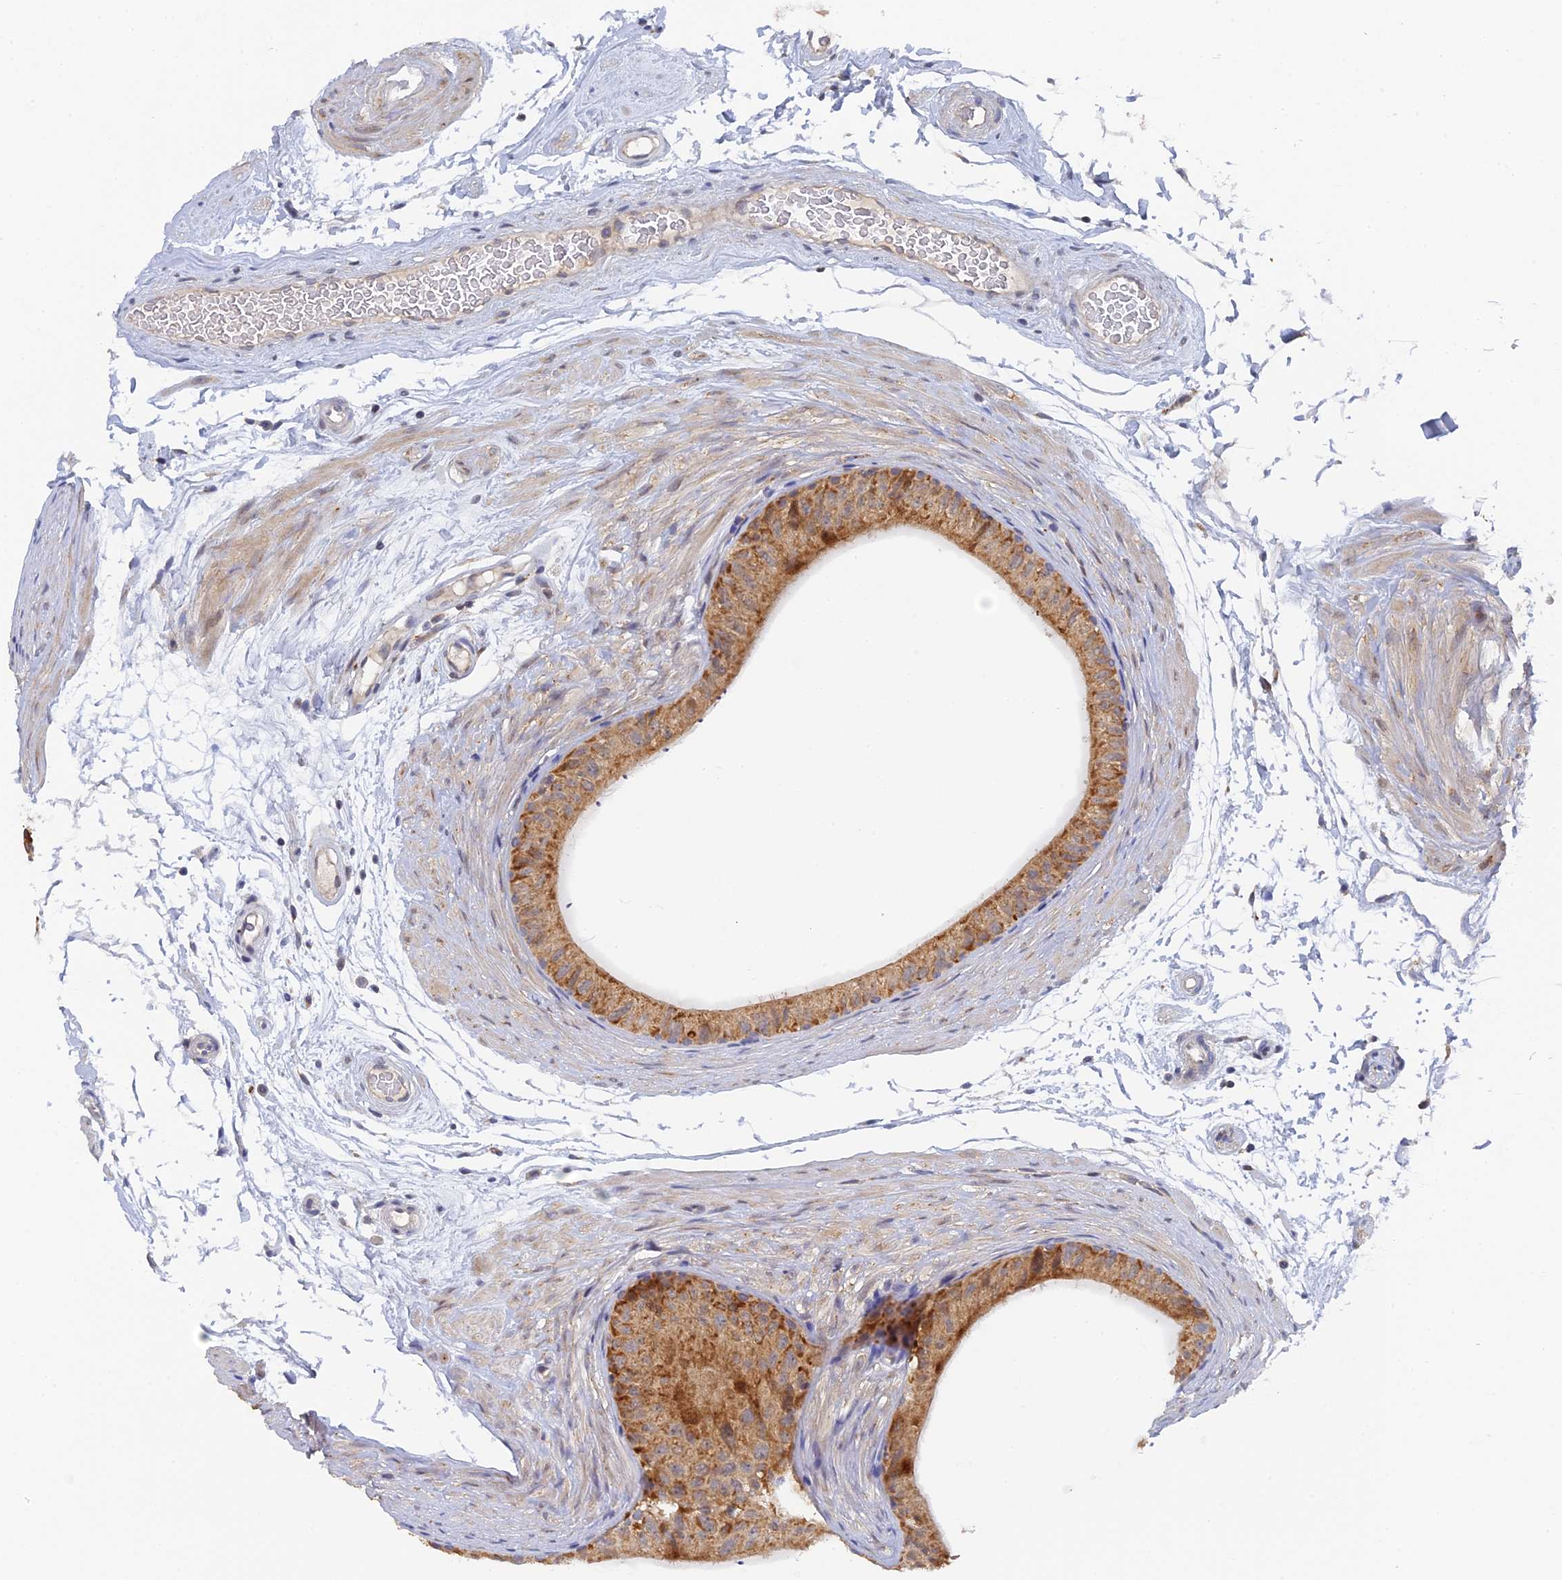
{"staining": {"intensity": "moderate", "quantity": ">75%", "location": "cytoplasmic/membranous"}, "tissue": "epididymis", "cell_type": "Glandular cells", "image_type": "normal", "snomed": [{"axis": "morphology", "description": "Normal tissue, NOS"}, {"axis": "topography", "description": "Epididymis"}], "caption": "Epididymis stained with DAB immunohistochemistry (IHC) exhibits medium levels of moderate cytoplasmic/membranous staining in about >75% of glandular cells. Immunohistochemistry stains the protein of interest in brown and the nuclei are stained blue.", "gene": "MIGA2", "patient": {"sex": "male", "age": 45}}